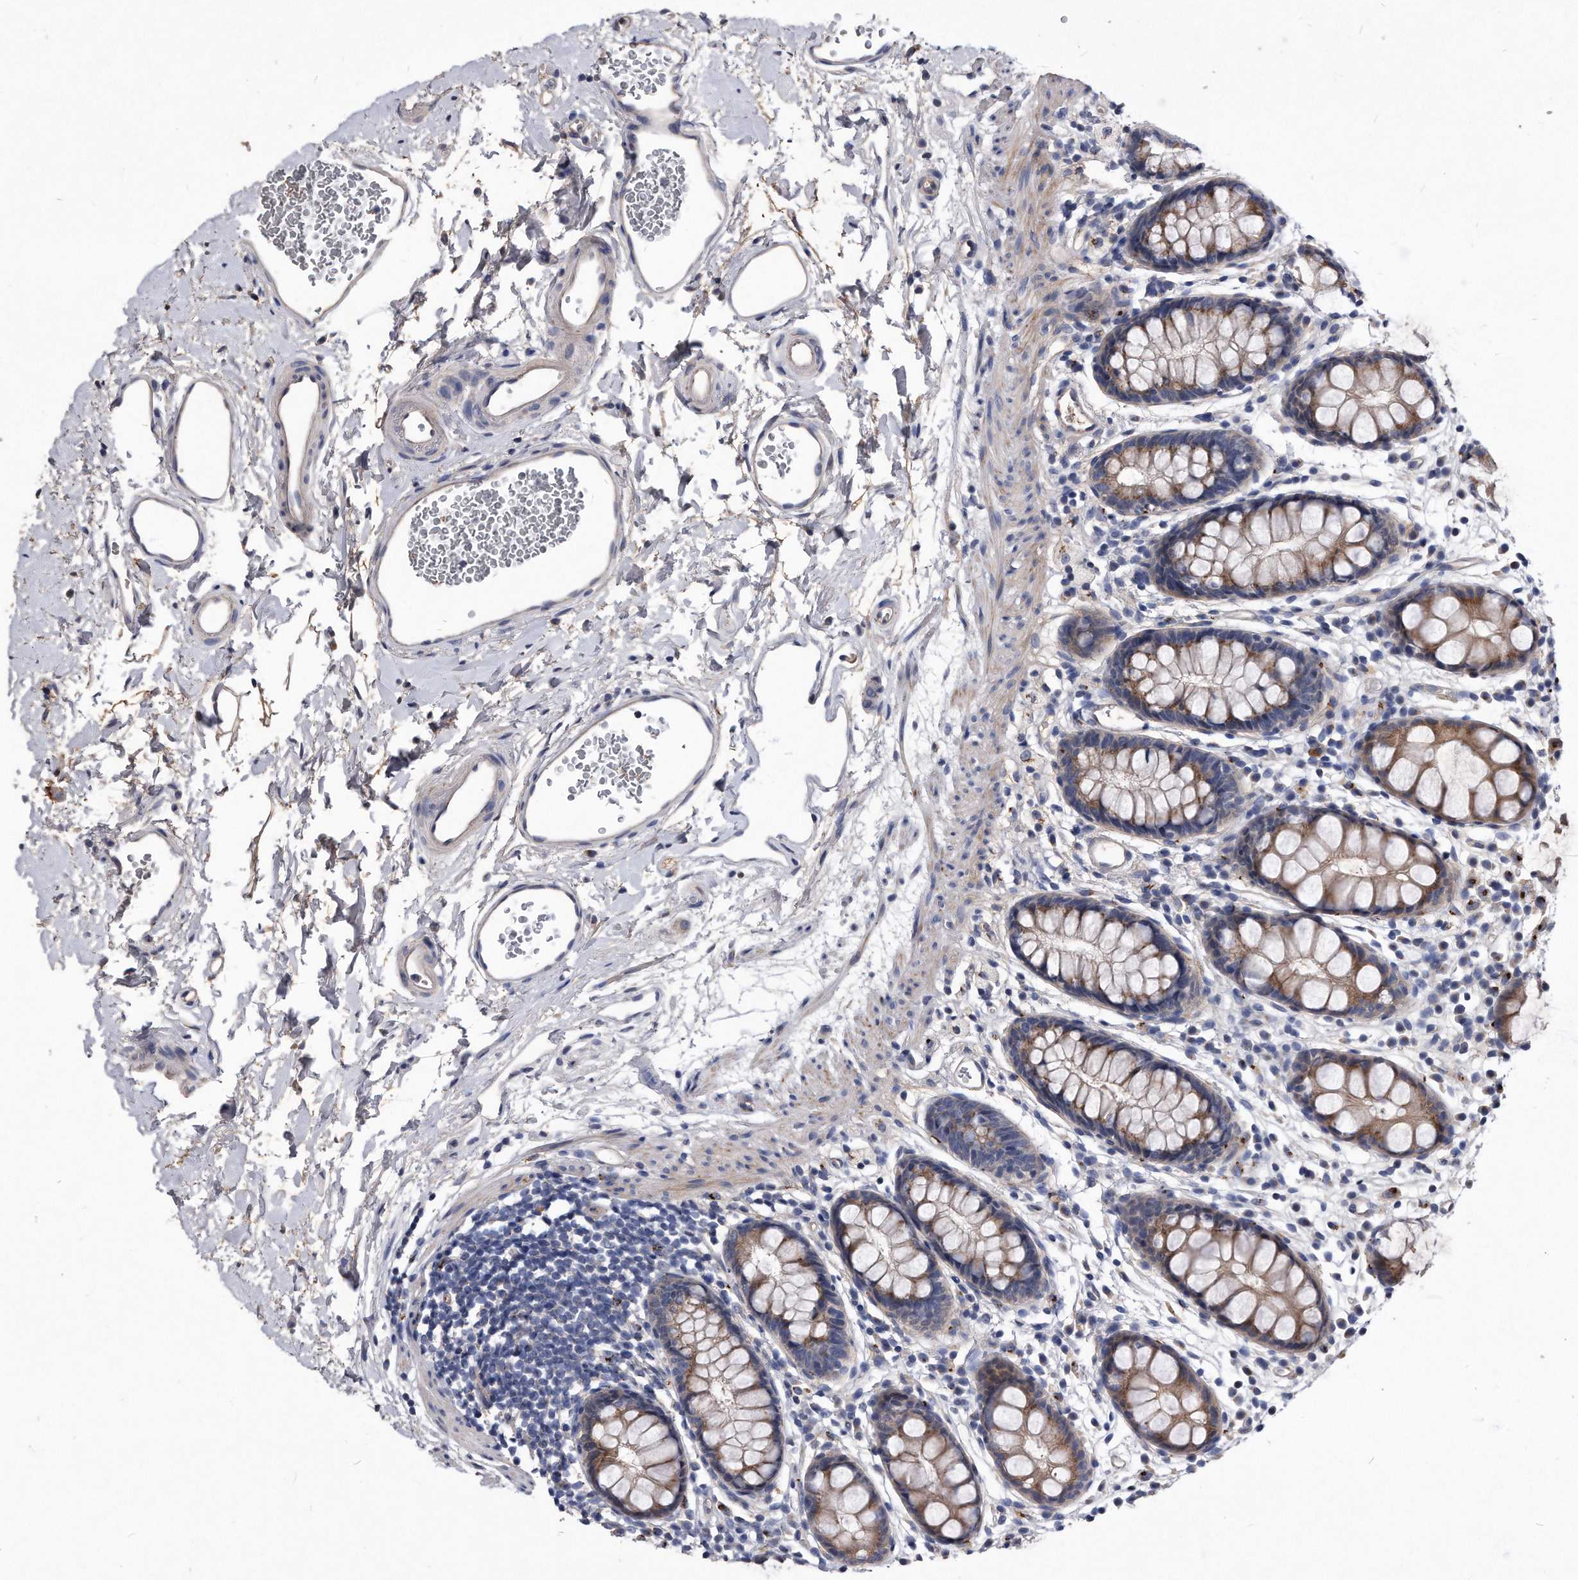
{"staining": {"intensity": "moderate", "quantity": ">75%", "location": "cytoplasmic/membranous"}, "tissue": "rectum", "cell_type": "Glandular cells", "image_type": "normal", "snomed": [{"axis": "morphology", "description": "Normal tissue, NOS"}, {"axis": "topography", "description": "Rectum"}], "caption": "Moderate cytoplasmic/membranous protein staining is present in approximately >75% of glandular cells in rectum. The staining was performed using DAB (3,3'-diaminobenzidine), with brown indicating positive protein expression. Nuclei are stained blue with hematoxylin.", "gene": "MGAT4A", "patient": {"sex": "female", "age": 65}}